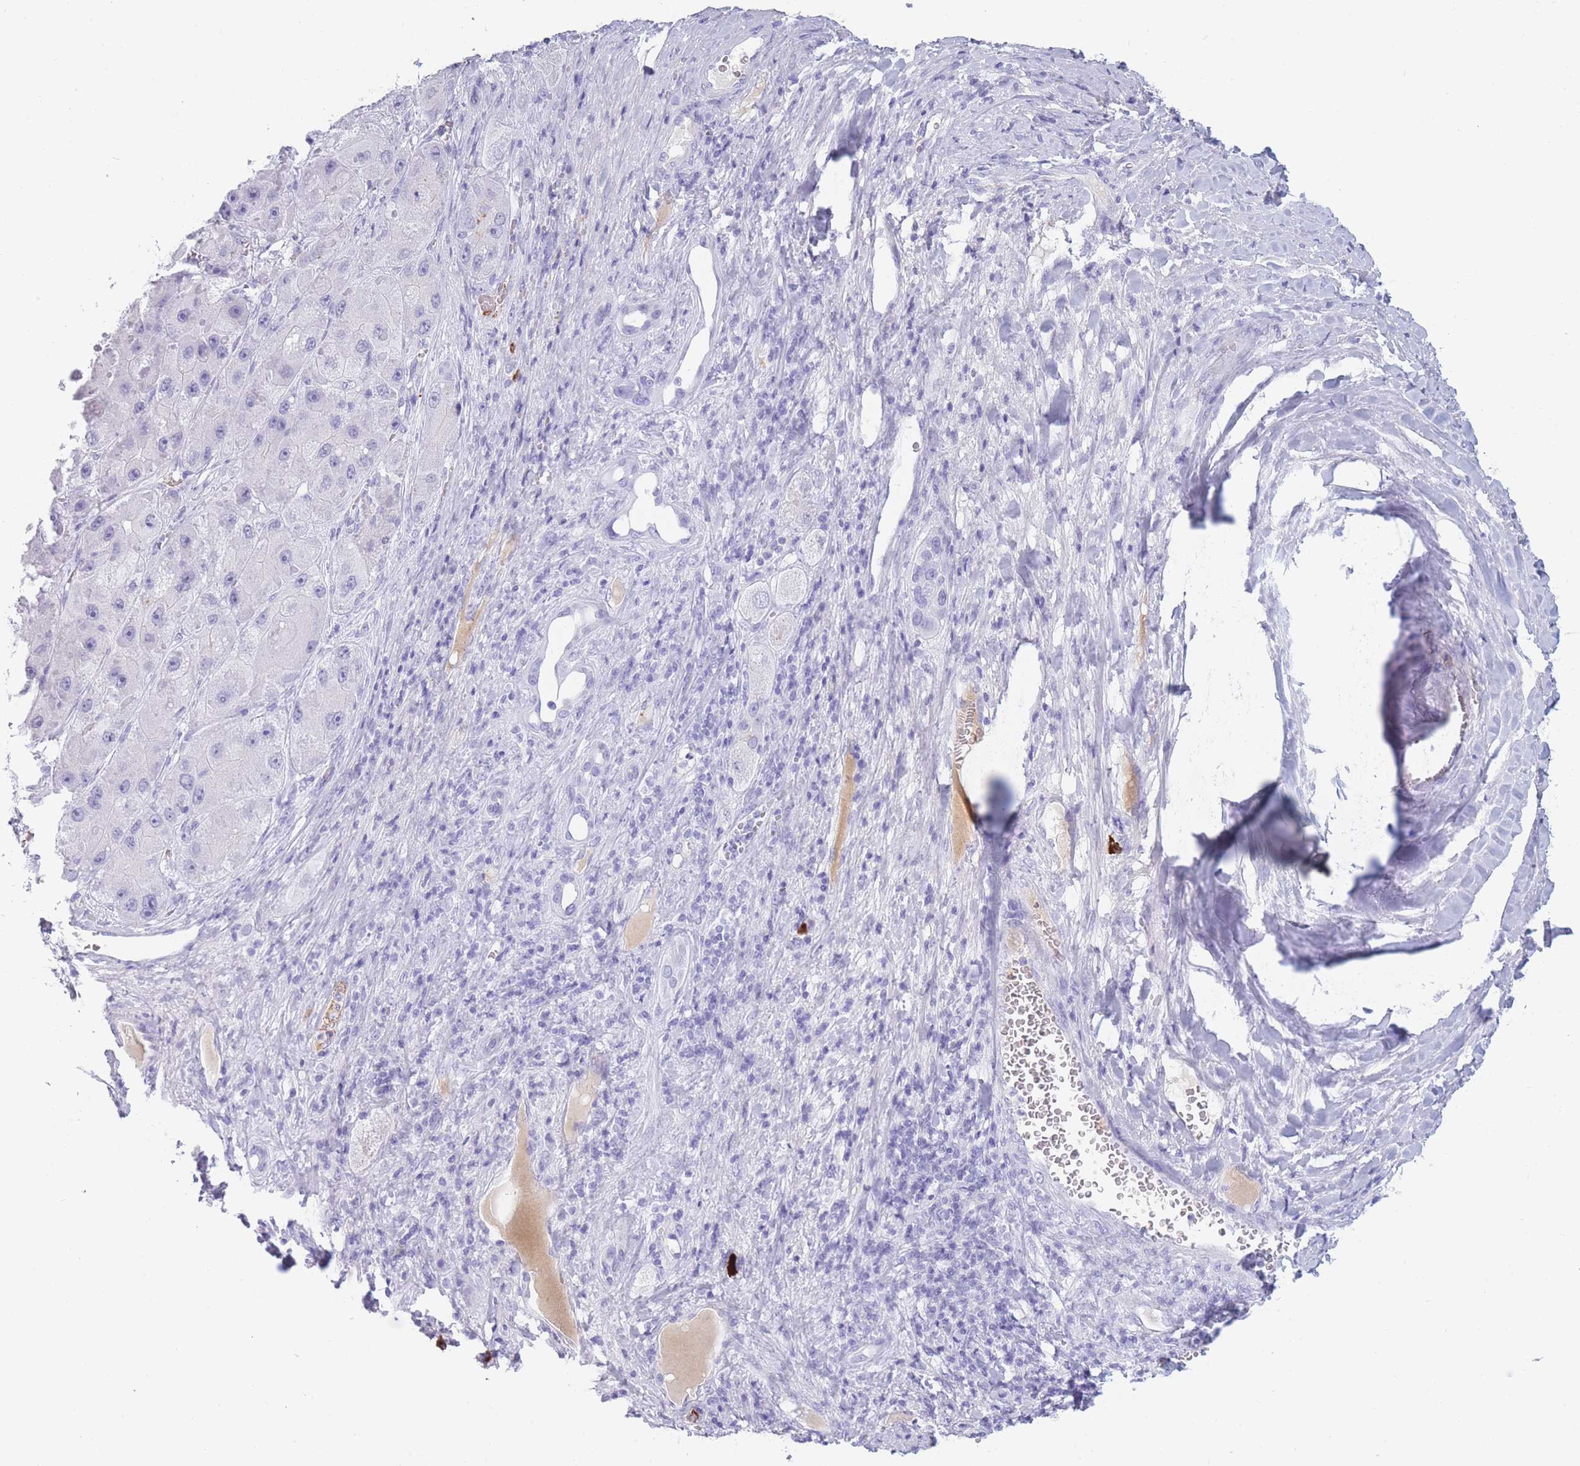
{"staining": {"intensity": "negative", "quantity": "none", "location": "none"}, "tissue": "liver cancer", "cell_type": "Tumor cells", "image_type": "cancer", "snomed": [{"axis": "morphology", "description": "Carcinoma, Hepatocellular, NOS"}, {"axis": "topography", "description": "Liver"}], "caption": "Image shows no significant protein staining in tumor cells of liver cancer (hepatocellular carcinoma). (Stains: DAB (3,3'-diaminobenzidine) immunohistochemistry with hematoxylin counter stain, Microscopy: brightfield microscopy at high magnification).", "gene": "TNFSF11", "patient": {"sex": "female", "age": 73}}